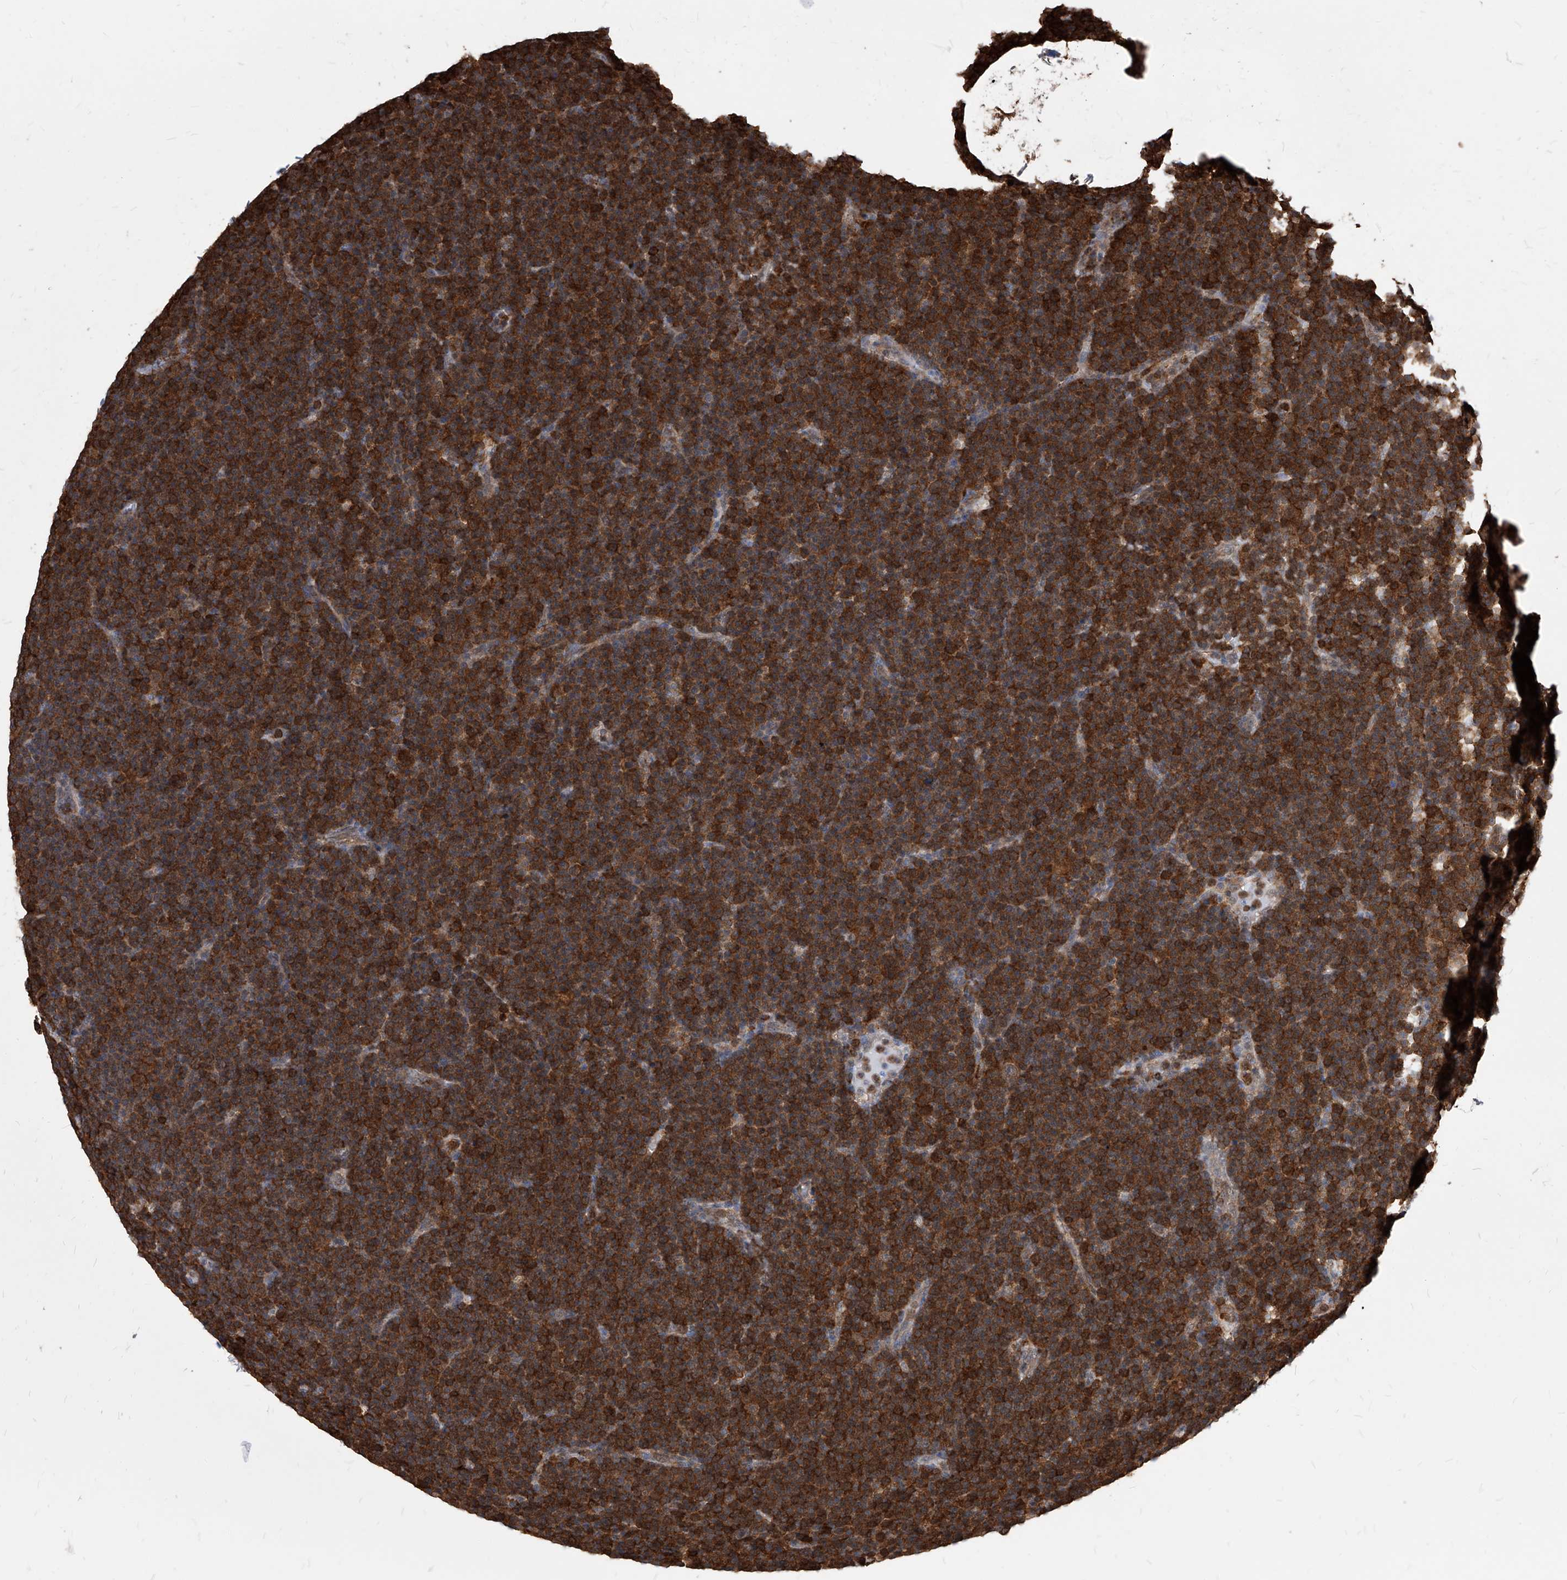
{"staining": {"intensity": "strong", "quantity": ">75%", "location": "cytoplasmic/membranous"}, "tissue": "lymphoma", "cell_type": "Tumor cells", "image_type": "cancer", "snomed": [{"axis": "morphology", "description": "Malignant lymphoma, non-Hodgkin's type, Low grade"}, {"axis": "topography", "description": "Lymph node"}], "caption": "Immunohistochemistry (IHC) histopathology image of low-grade malignant lymphoma, non-Hodgkin's type stained for a protein (brown), which displays high levels of strong cytoplasmic/membranous positivity in about >75% of tumor cells.", "gene": "ABRACL", "patient": {"sex": "female", "age": 67}}